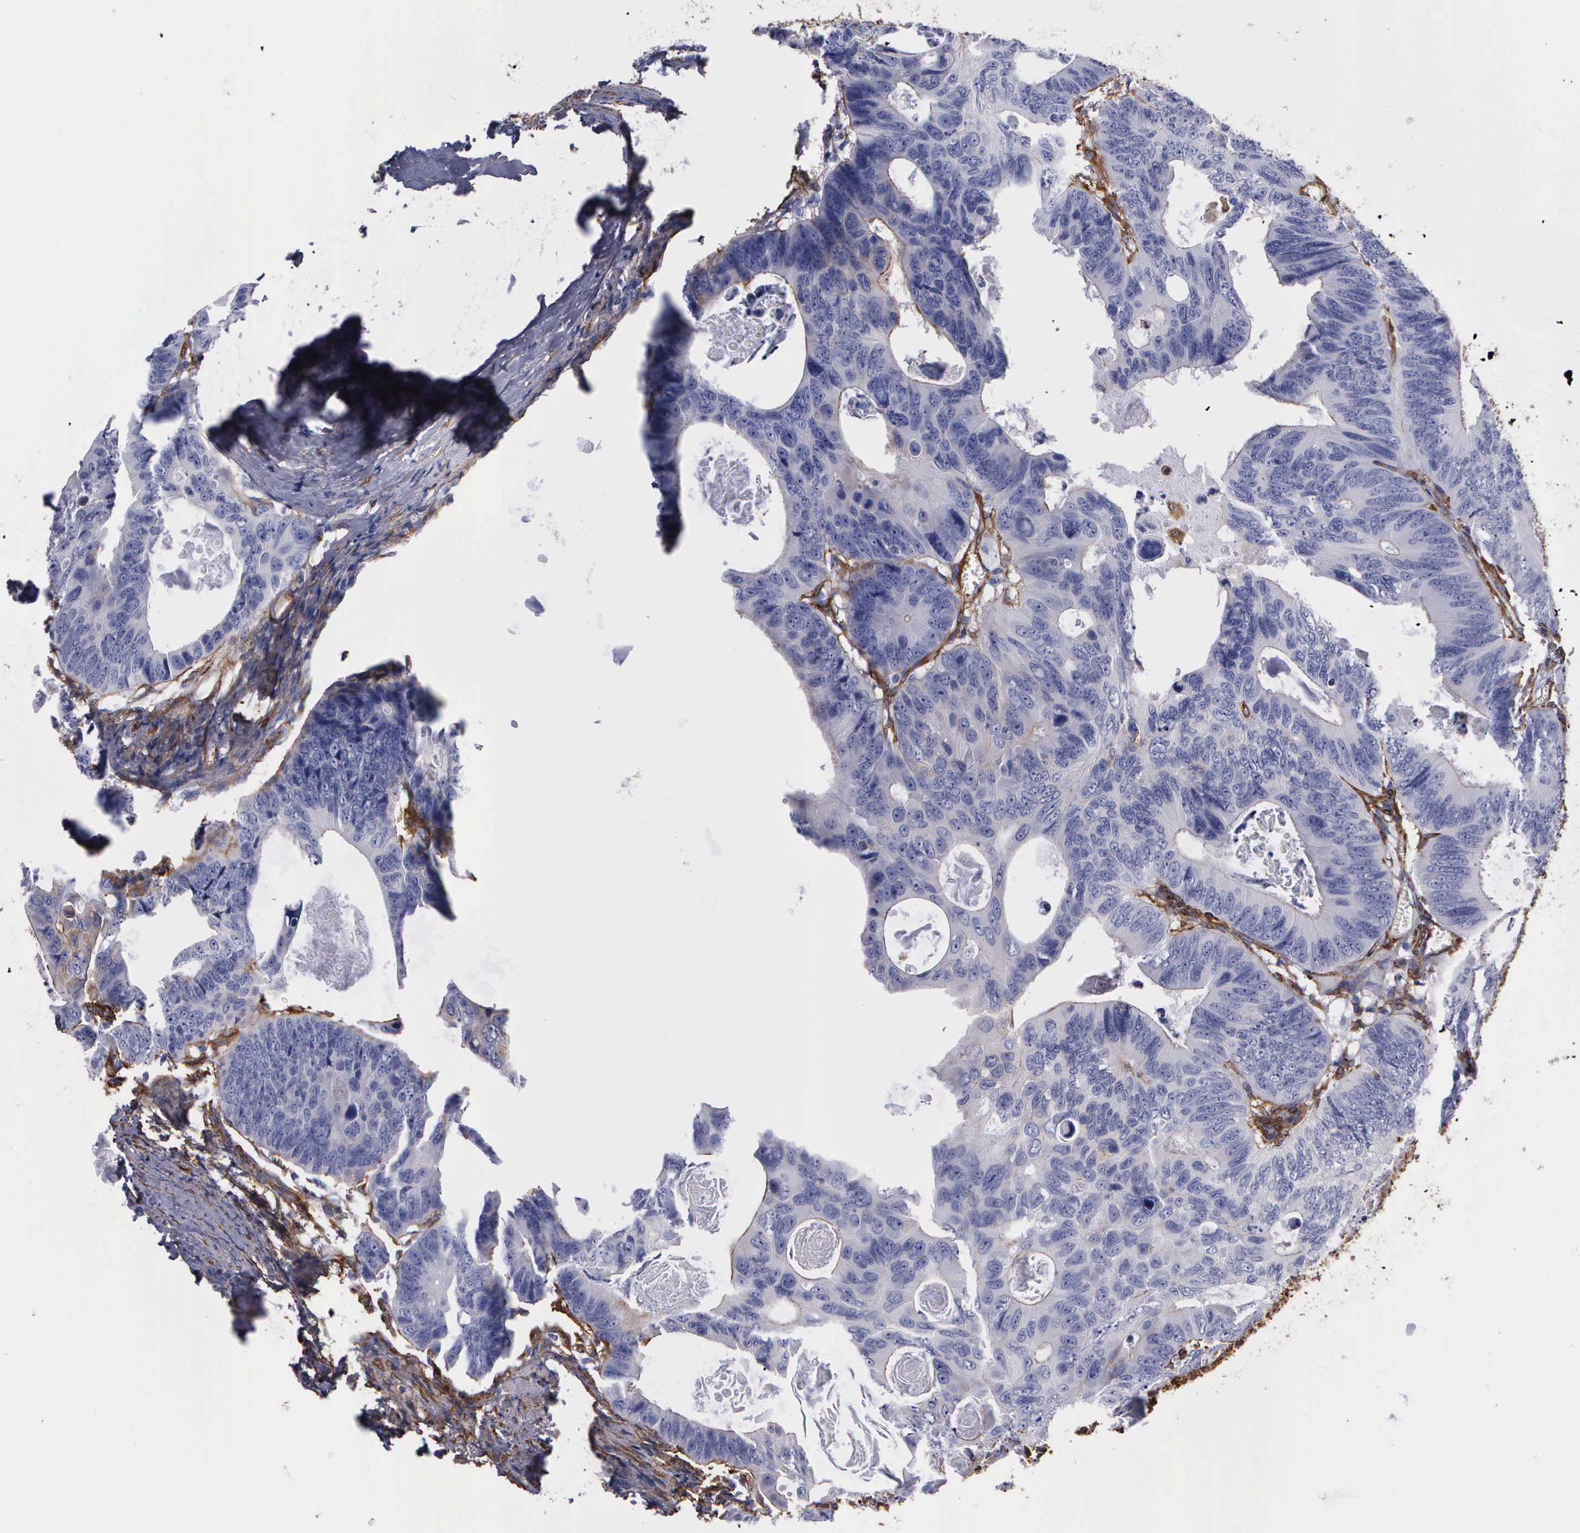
{"staining": {"intensity": "moderate", "quantity": "<25%", "location": "cytoplasmic/membranous"}, "tissue": "colorectal cancer", "cell_type": "Tumor cells", "image_type": "cancer", "snomed": [{"axis": "morphology", "description": "Adenocarcinoma, NOS"}, {"axis": "topography", "description": "Colon"}], "caption": "An immunohistochemistry photomicrograph of tumor tissue is shown. Protein staining in brown highlights moderate cytoplasmic/membranous positivity in colorectal cancer within tumor cells.", "gene": "FLNA", "patient": {"sex": "female", "age": 55}}